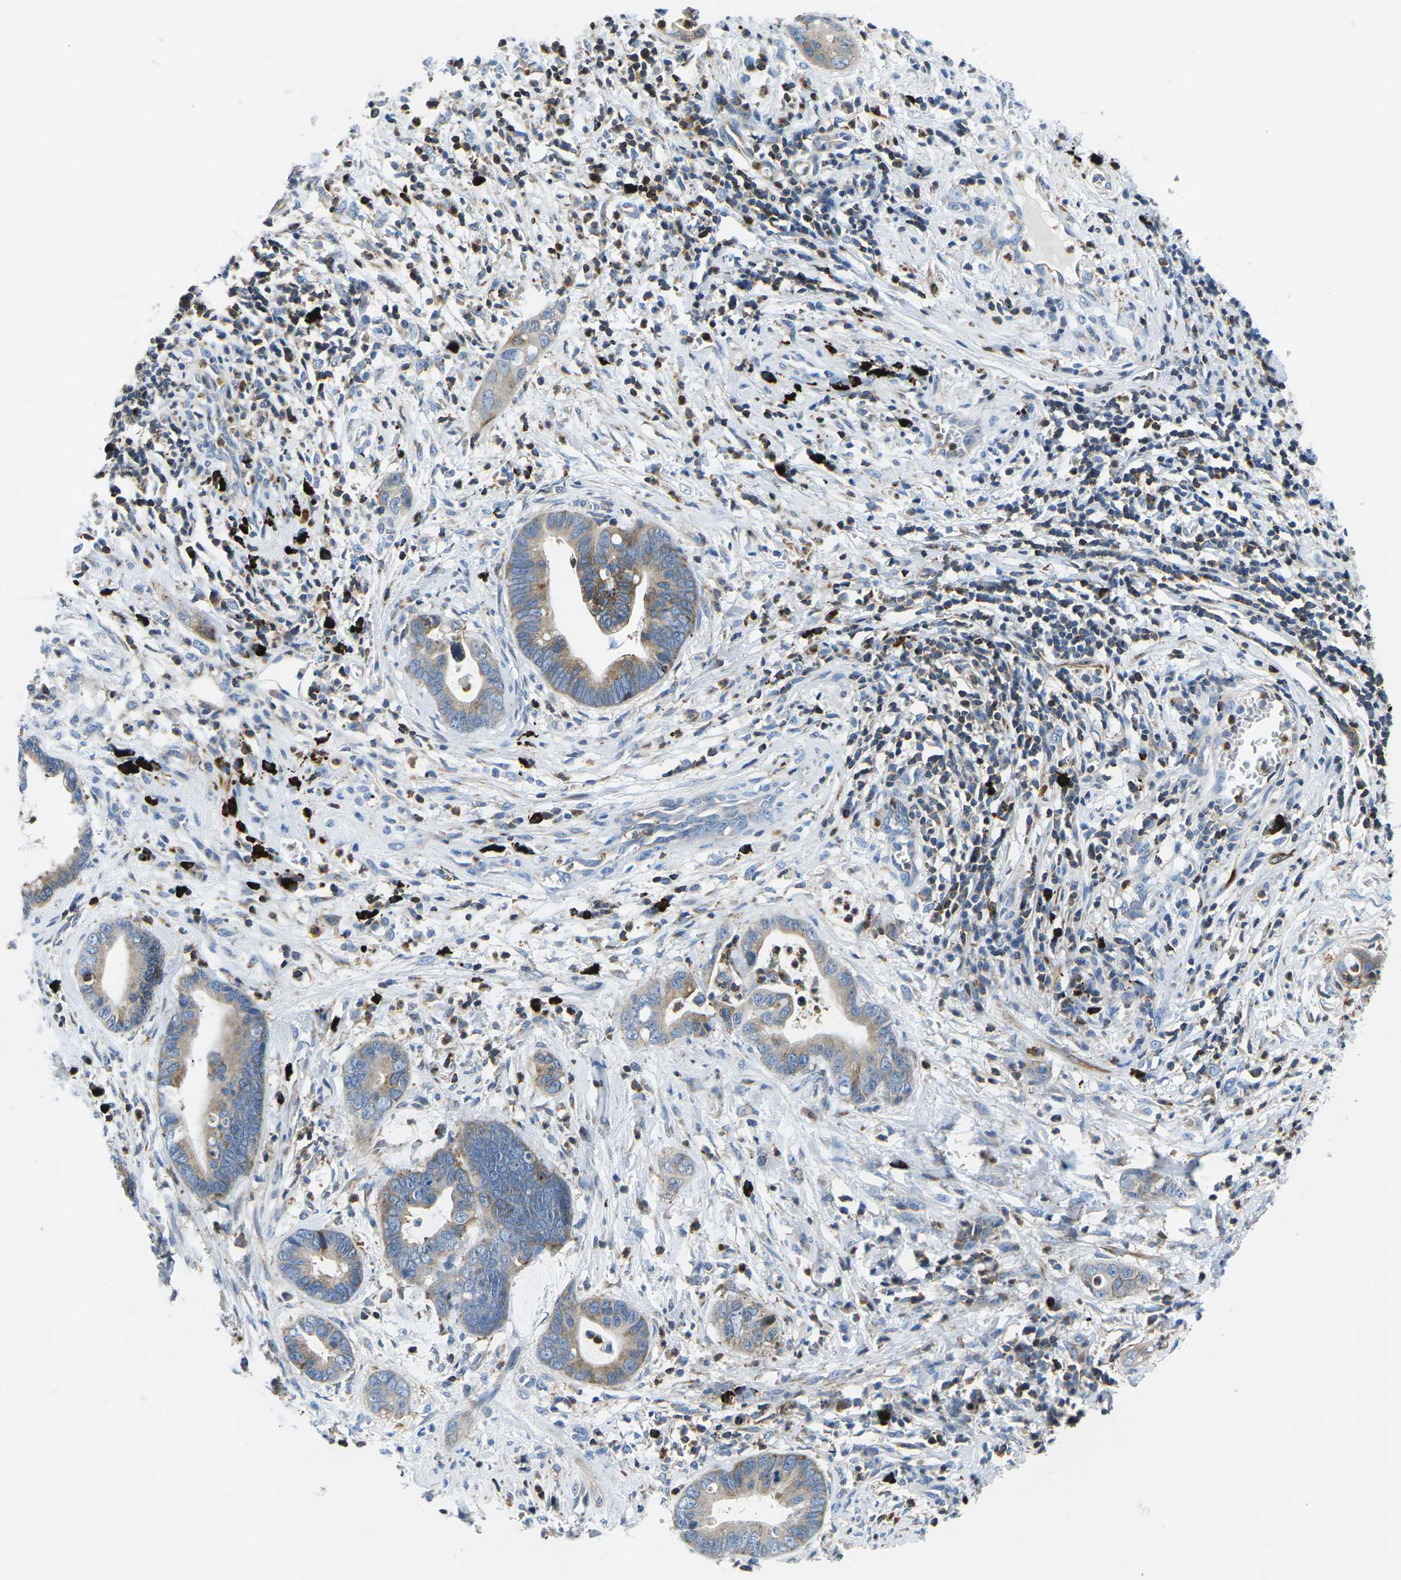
{"staining": {"intensity": "moderate", "quantity": ">75%", "location": "cytoplasmic/membranous"}, "tissue": "cervical cancer", "cell_type": "Tumor cells", "image_type": "cancer", "snomed": [{"axis": "morphology", "description": "Adenocarcinoma, NOS"}, {"axis": "topography", "description": "Cervix"}], "caption": "Cervical cancer stained for a protein (brown) reveals moderate cytoplasmic/membranous positive staining in approximately >75% of tumor cells.", "gene": "MC4R", "patient": {"sex": "female", "age": 44}}